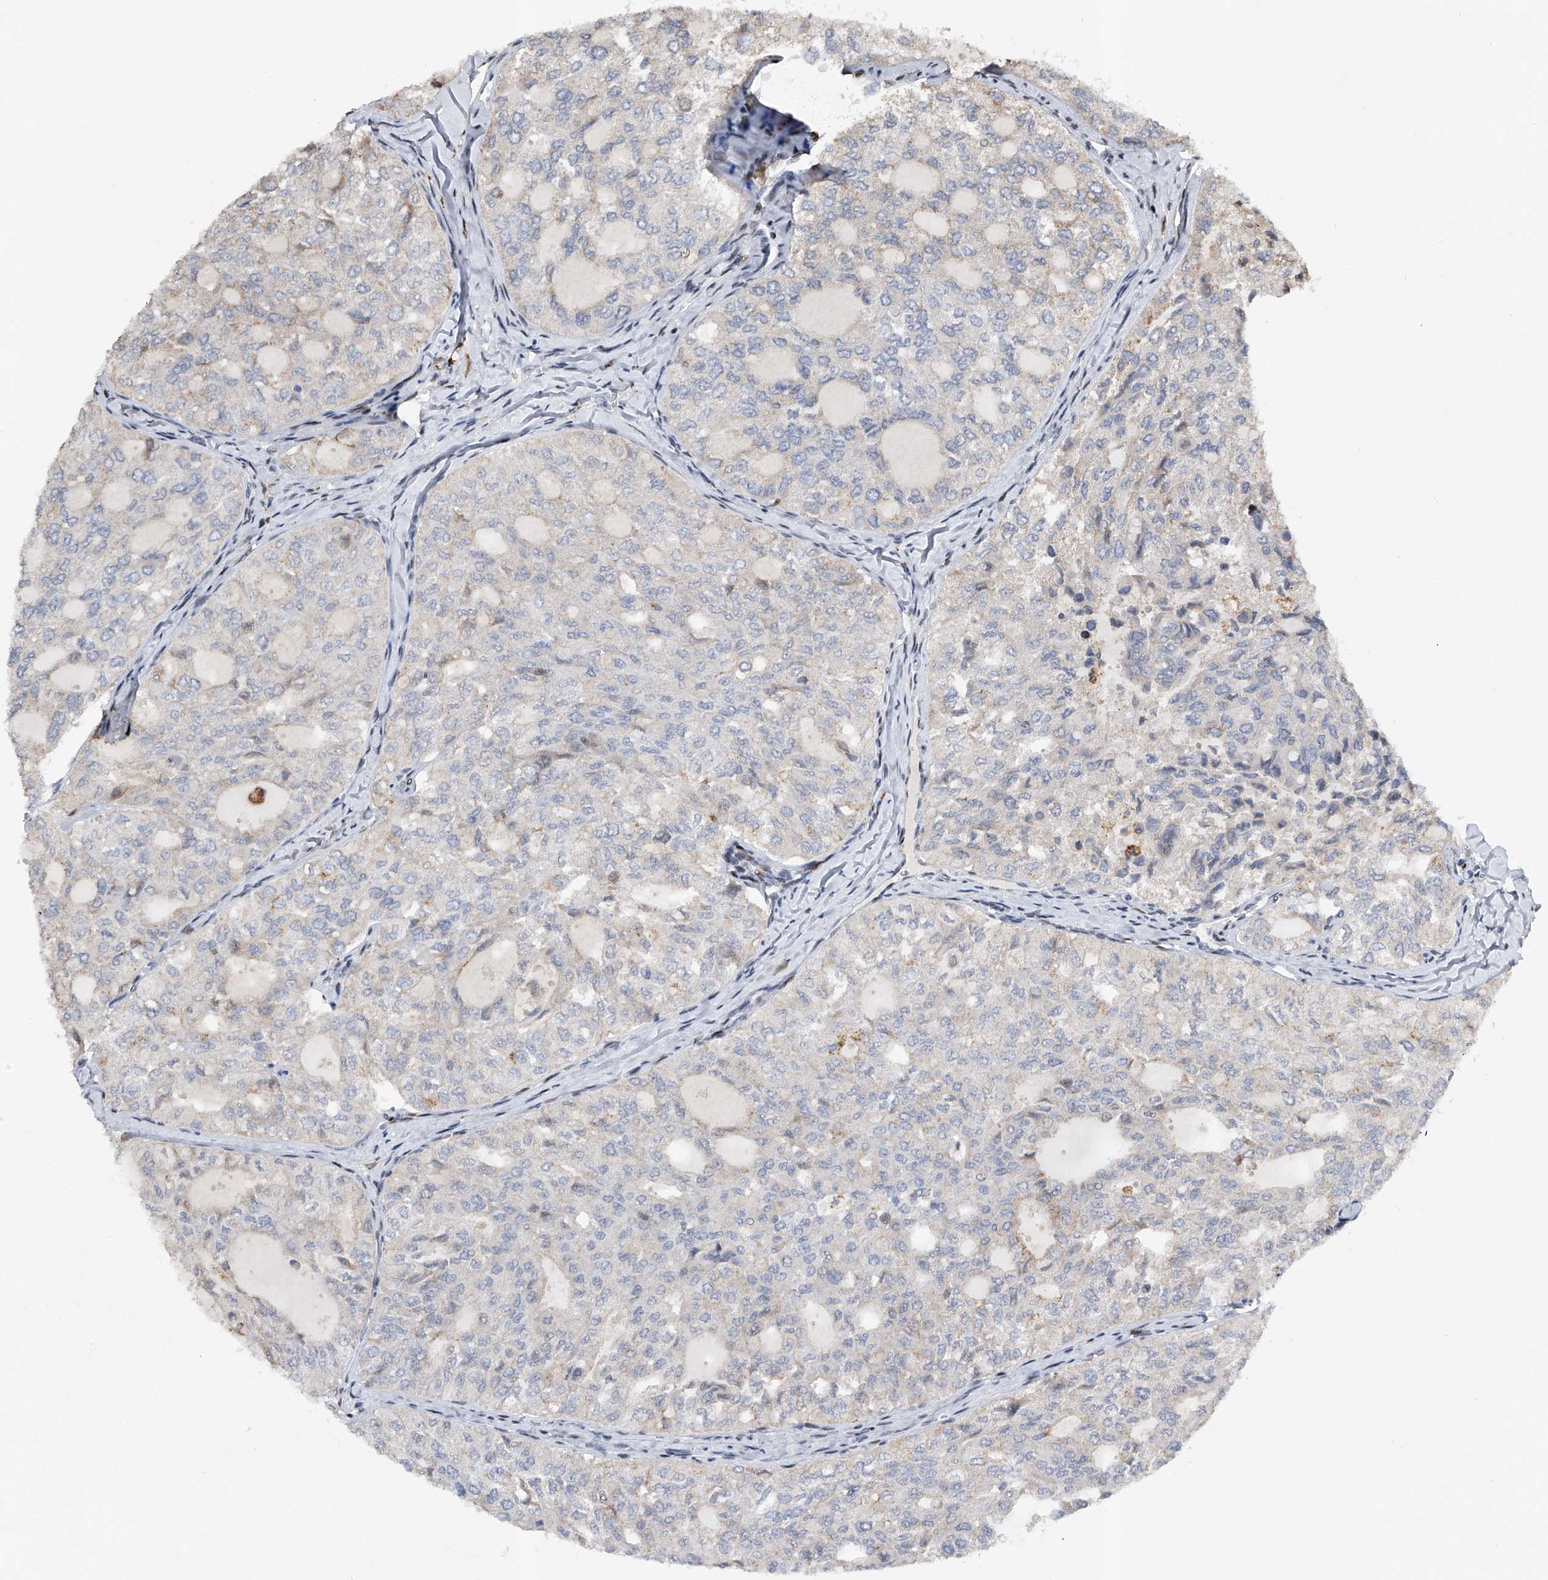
{"staining": {"intensity": "negative", "quantity": "none", "location": "none"}, "tissue": "thyroid cancer", "cell_type": "Tumor cells", "image_type": "cancer", "snomed": [{"axis": "morphology", "description": "Follicular adenoma carcinoma, NOS"}, {"axis": "topography", "description": "Thyroid gland"}], "caption": "Human follicular adenoma carcinoma (thyroid) stained for a protein using immunohistochemistry reveals no staining in tumor cells.", "gene": "RWDD2A", "patient": {"sex": "male", "age": 75}}